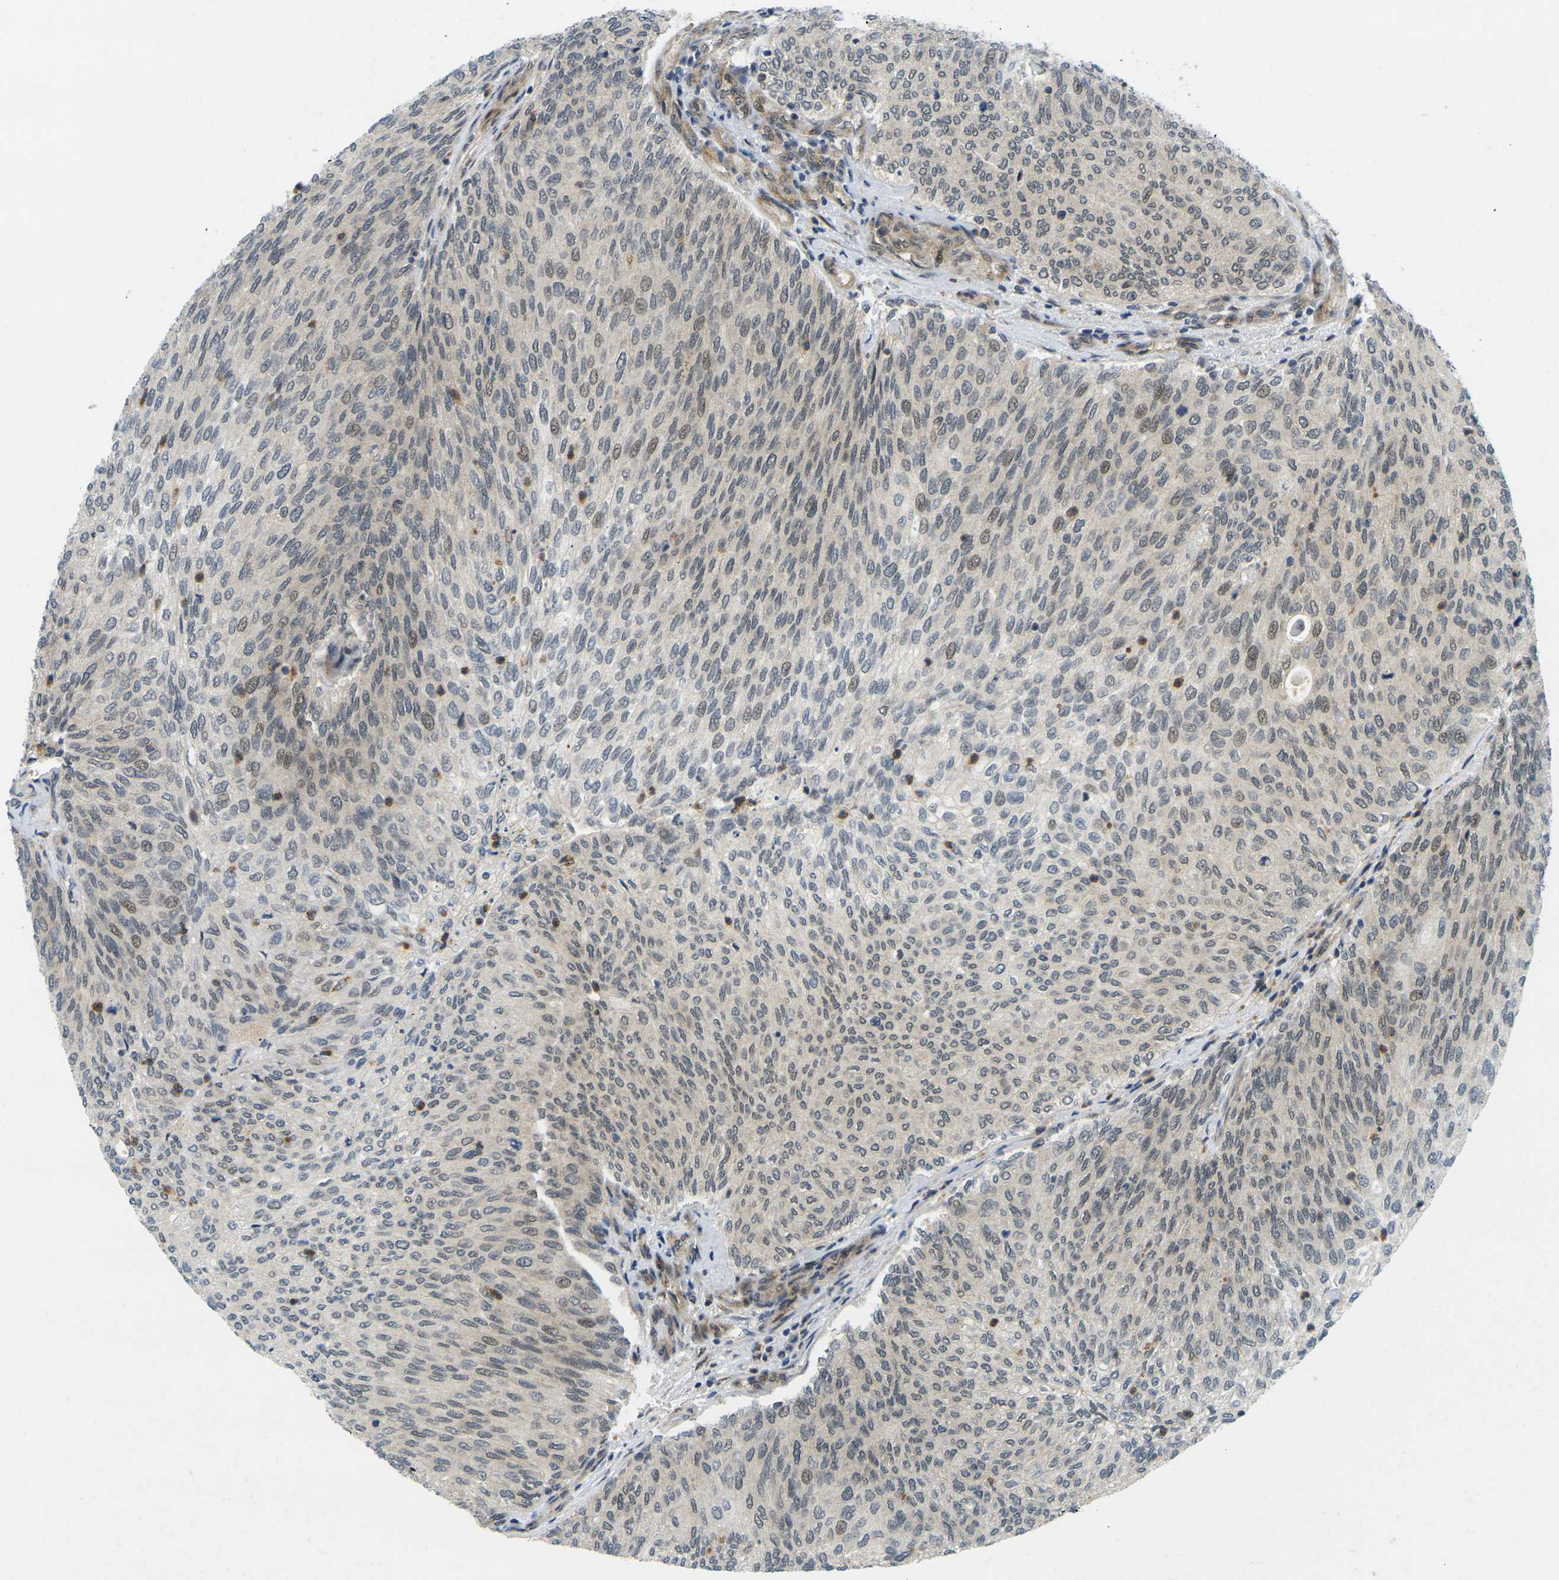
{"staining": {"intensity": "weak", "quantity": "<25%", "location": "cytoplasmic/membranous,nuclear"}, "tissue": "urothelial cancer", "cell_type": "Tumor cells", "image_type": "cancer", "snomed": [{"axis": "morphology", "description": "Urothelial carcinoma, Low grade"}, {"axis": "topography", "description": "Urinary bladder"}], "caption": "An immunohistochemistry (IHC) micrograph of urothelial cancer is shown. There is no staining in tumor cells of urothelial cancer.", "gene": "KCTD10", "patient": {"sex": "female", "age": 79}}